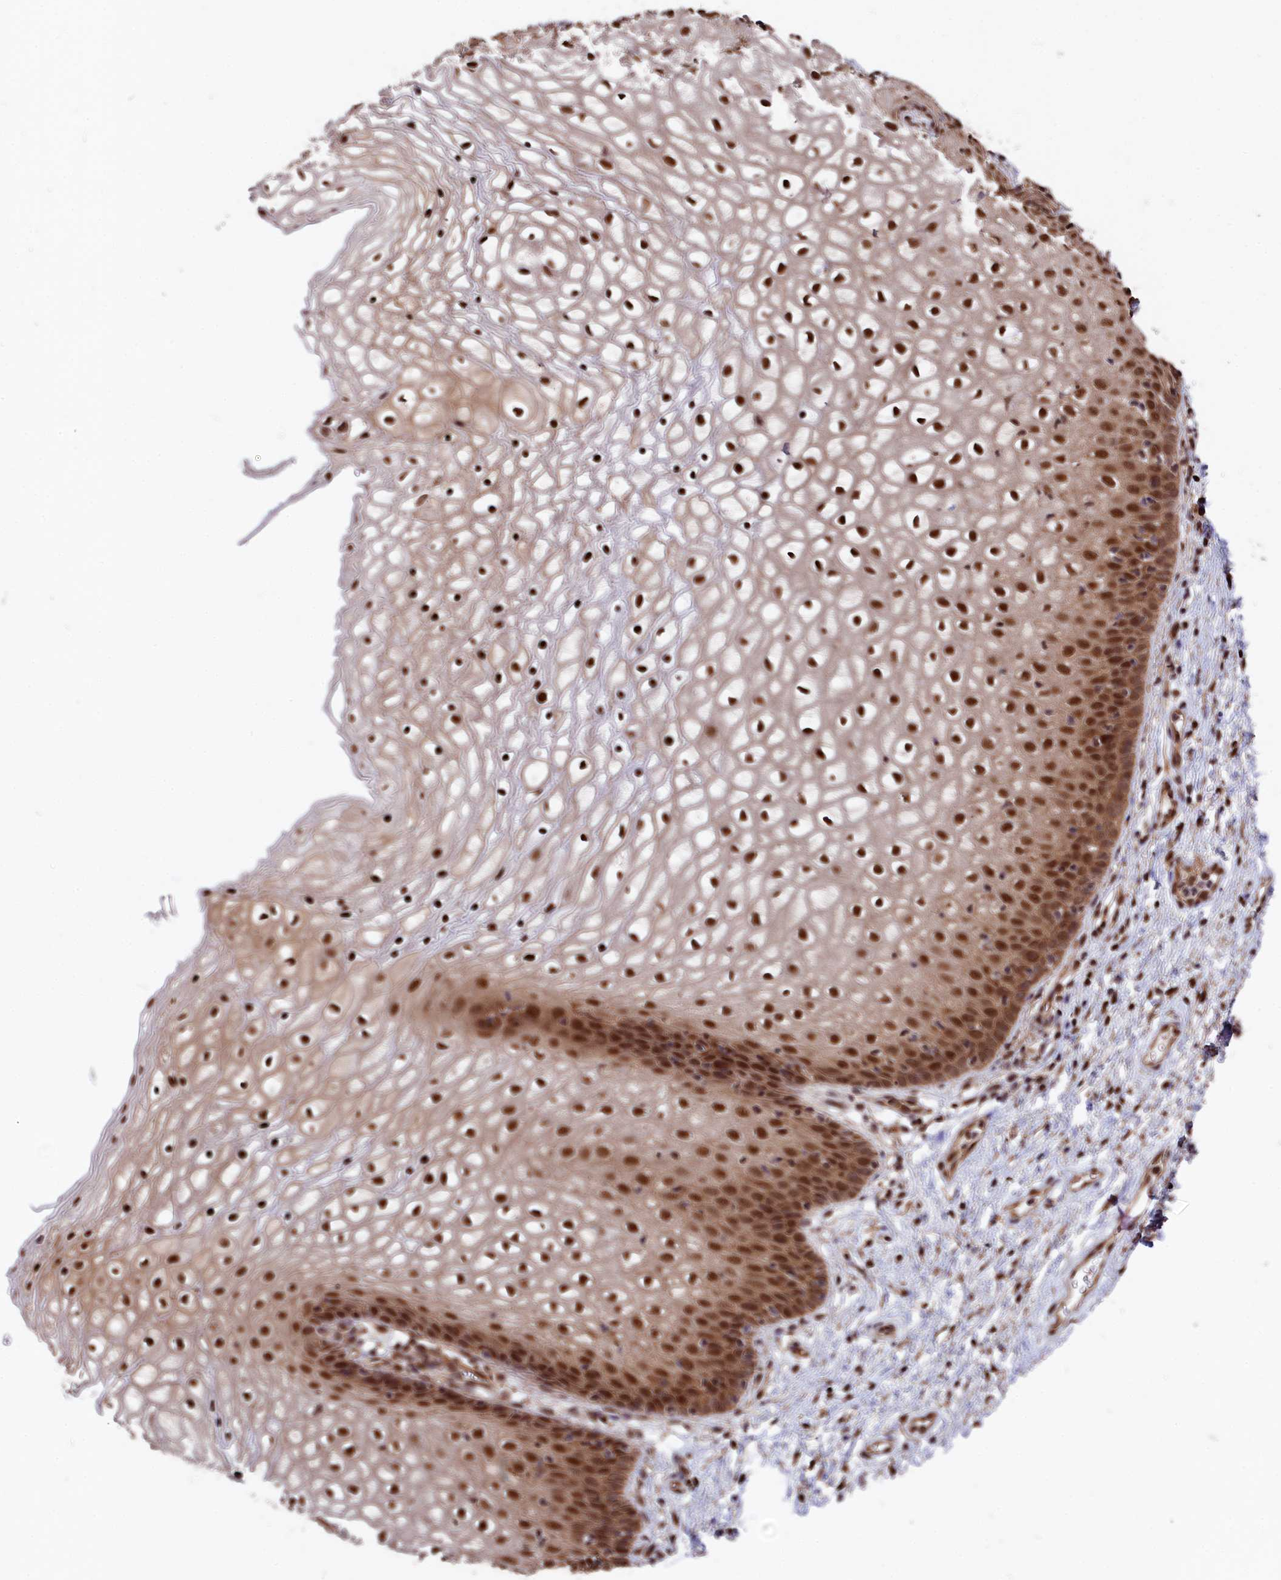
{"staining": {"intensity": "strong", "quantity": ">75%", "location": "cytoplasmic/membranous,nuclear"}, "tissue": "vagina", "cell_type": "Squamous epithelial cells", "image_type": "normal", "snomed": [{"axis": "morphology", "description": "Normal tissue, NOS"}, {"axis": "topography", "description": "Vagina"}], "caption": "Vagina stained with a brown dye shows strong cytoplasmic/membranous,nuclear positive expression in approximately >75% of squamous epithelial cells.", "gene": "ADRM1", "patient": {"sex": "female", "age": 34}}